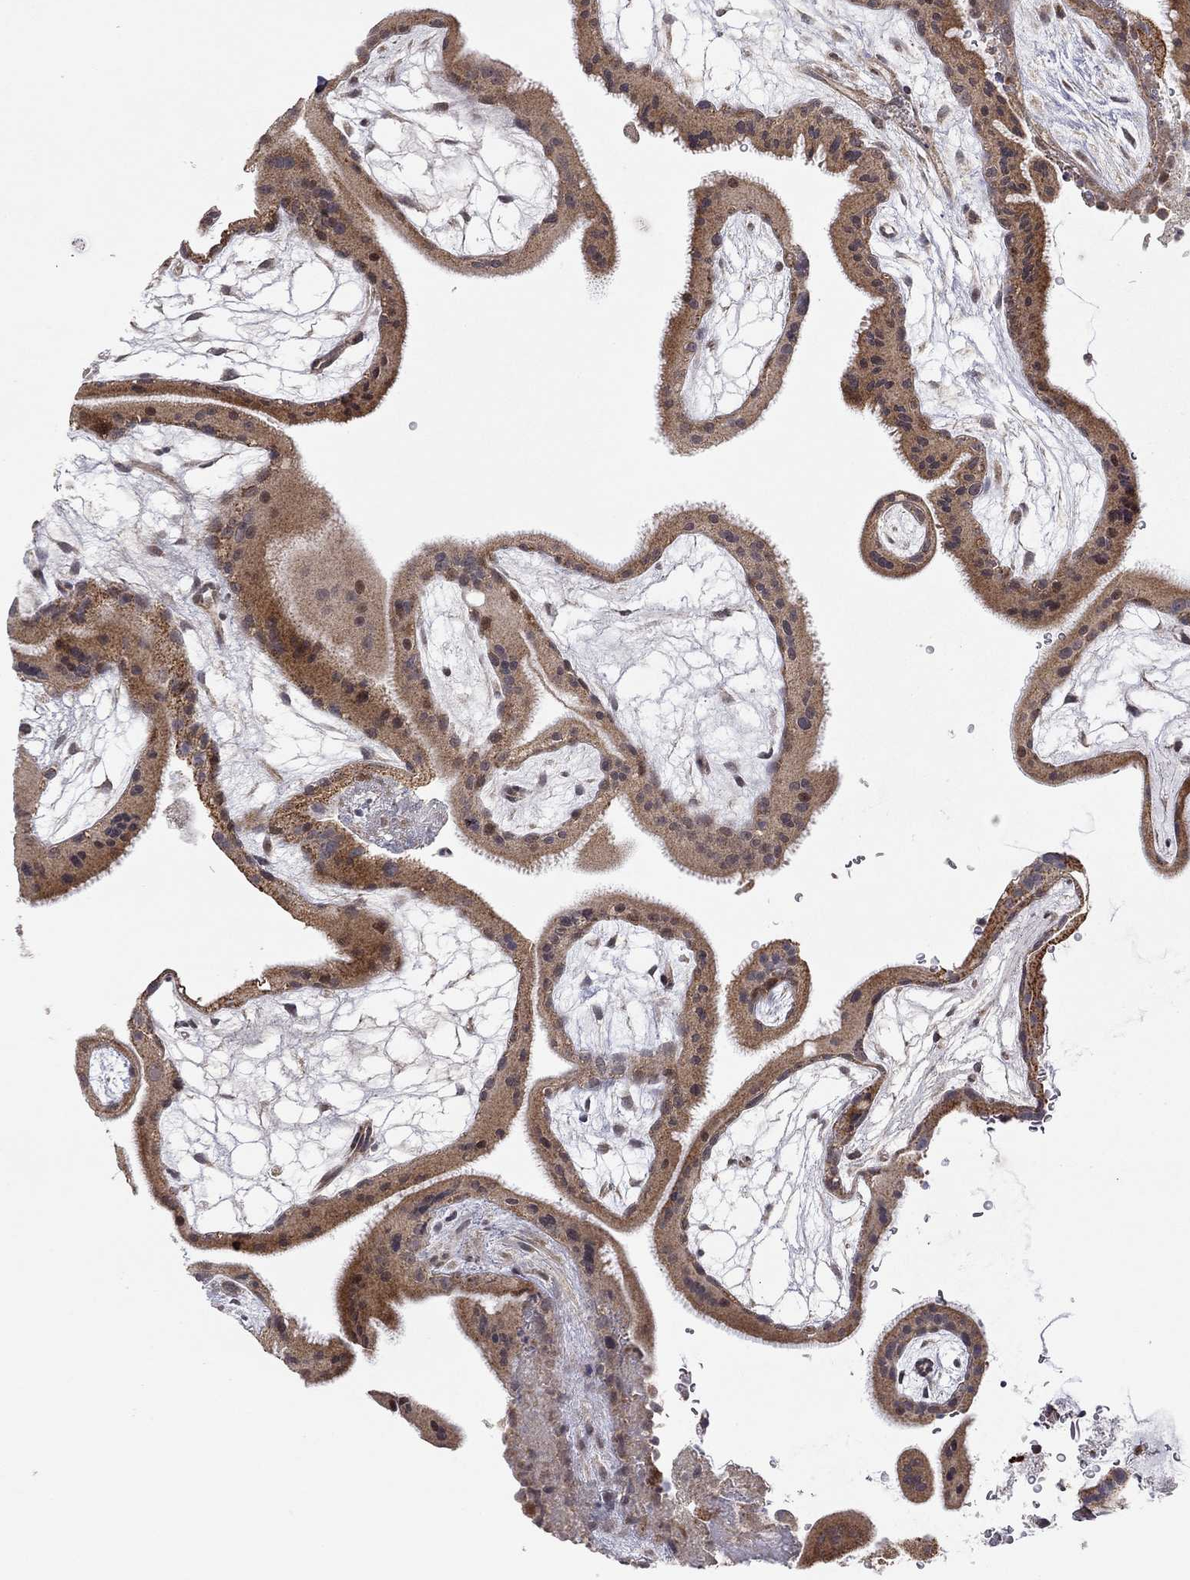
{"staining": {"intensity": "weak", "quantity": ">75%", "location": "cytoplasmic/membranous"}, "tissue": "placenta", "cell_type": "Decidual cells", "image_type": "normal", "snomed": [{"axis": "morphology", "description": "Normal tissue, NOS"}, {"axis": "topography", "description": "Placenta"}], "caption": "Immunohistochemical staining of normal human placenta exhibits low levels of weak cytoplasmic/membranous staining in approximately >75% of decidual cells.", "gene": "IDS", "patient": {"sex": "female", "age": 19}}